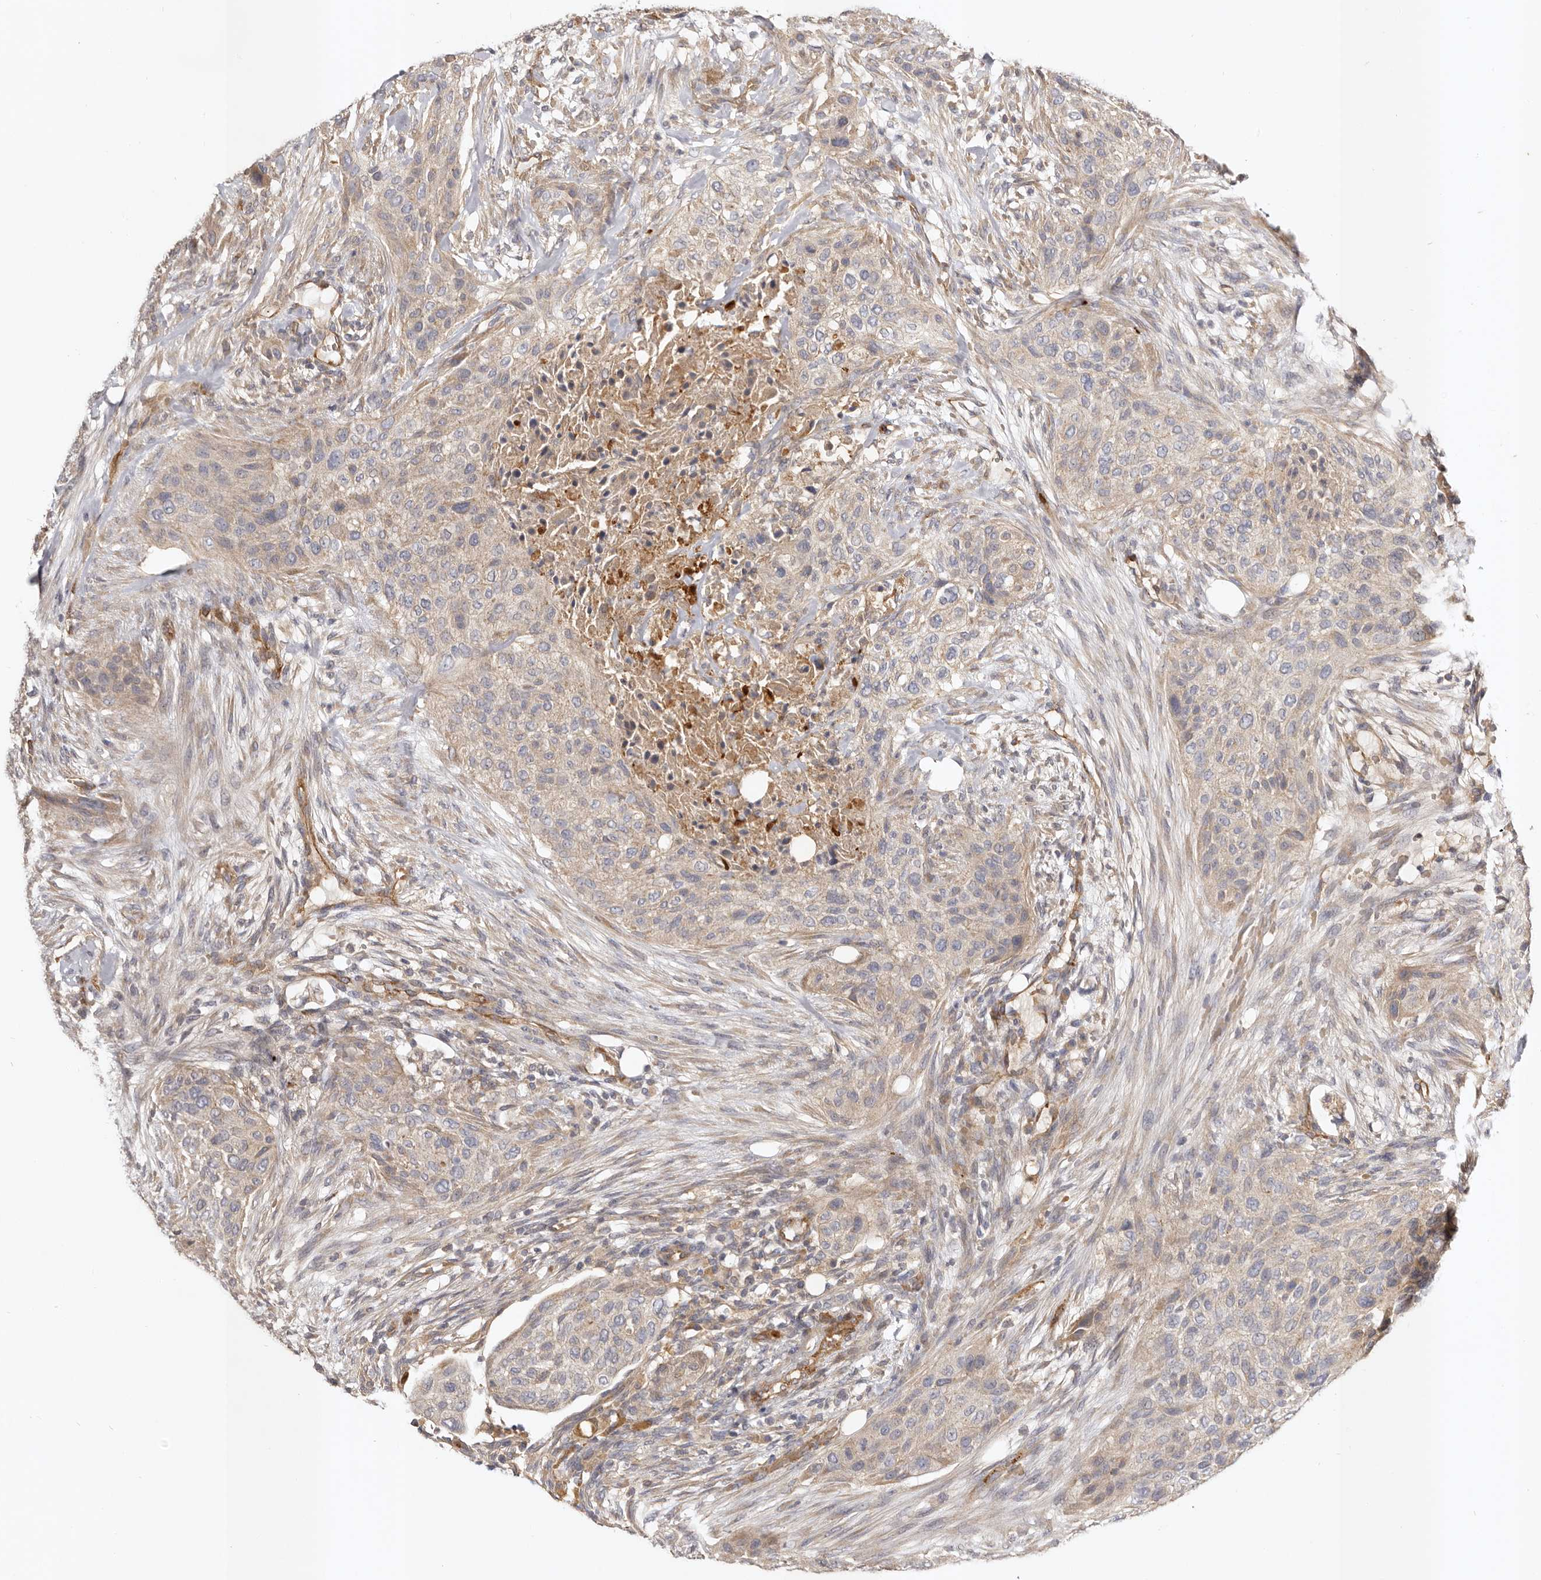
{"staining": {"intensity": "weak", "quantity": "25%-75%", "location": "cytoplasmic/membranous"}, "tissue": "urothelial cancer", "cell_type": "Tumor cells", "image_type": "cancer", "snomed": [{"axis": "morphology", "description": "Urothelial carcinoma, High grade"}, {"axis": "topography", "description": "Urinary bladder"}], "caption": "Immunohistochemical staining of high-grade urothelial carcinoma exhibits low levels of weak cytoplasmic/membranous expression in about 25%-75% of tumor cells. Immunohistochemistry stains the protein in brown and the nuclei are stained blue.", "gene": "ADAMTS9", "patient": {"sex": "male", "age": 35}}